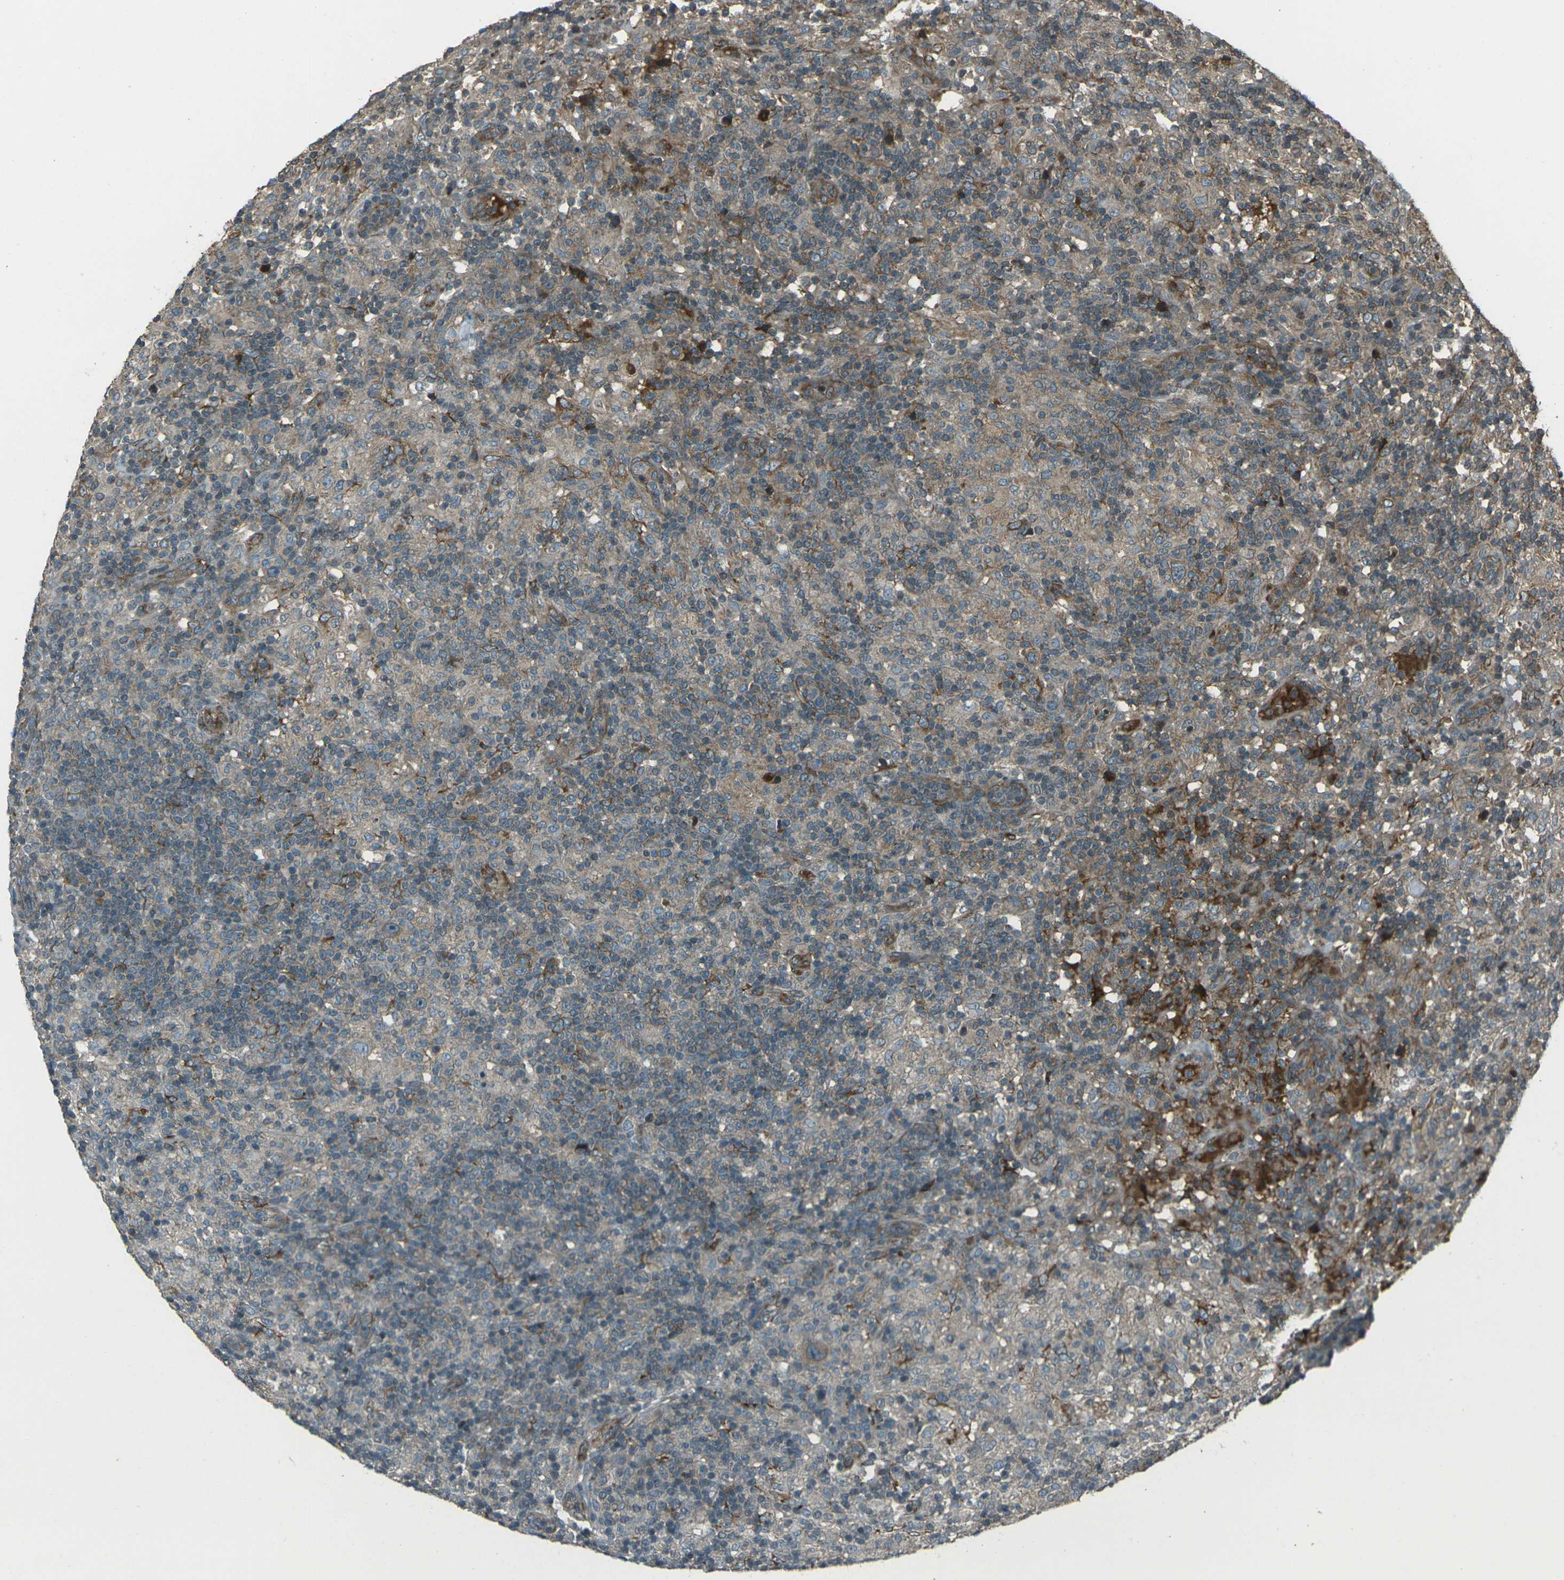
{"staining": {"intensity": "moderate", "quantity": ">75%", "location": "cytoplasmic/membranous"}, "tissue": "lymphoma", "cell_type": "Tumor cells", "image_type": "cancer", "snomed": [{"axis": "morphology", "description": "Hodgkin's disease, NOS"}, {"axis": "topography", "description": "Lymph node"}], "caption": "Immunohistochemistry (IHC) micrograph of lymphoma stained for a protein (brown), which shows medium levels of moderate cytoplasmic/membranous positivity in approximately >75% of tumor cells.", "gene": "LSMEM1", "patient": {"sex": "male", "age": 70}}